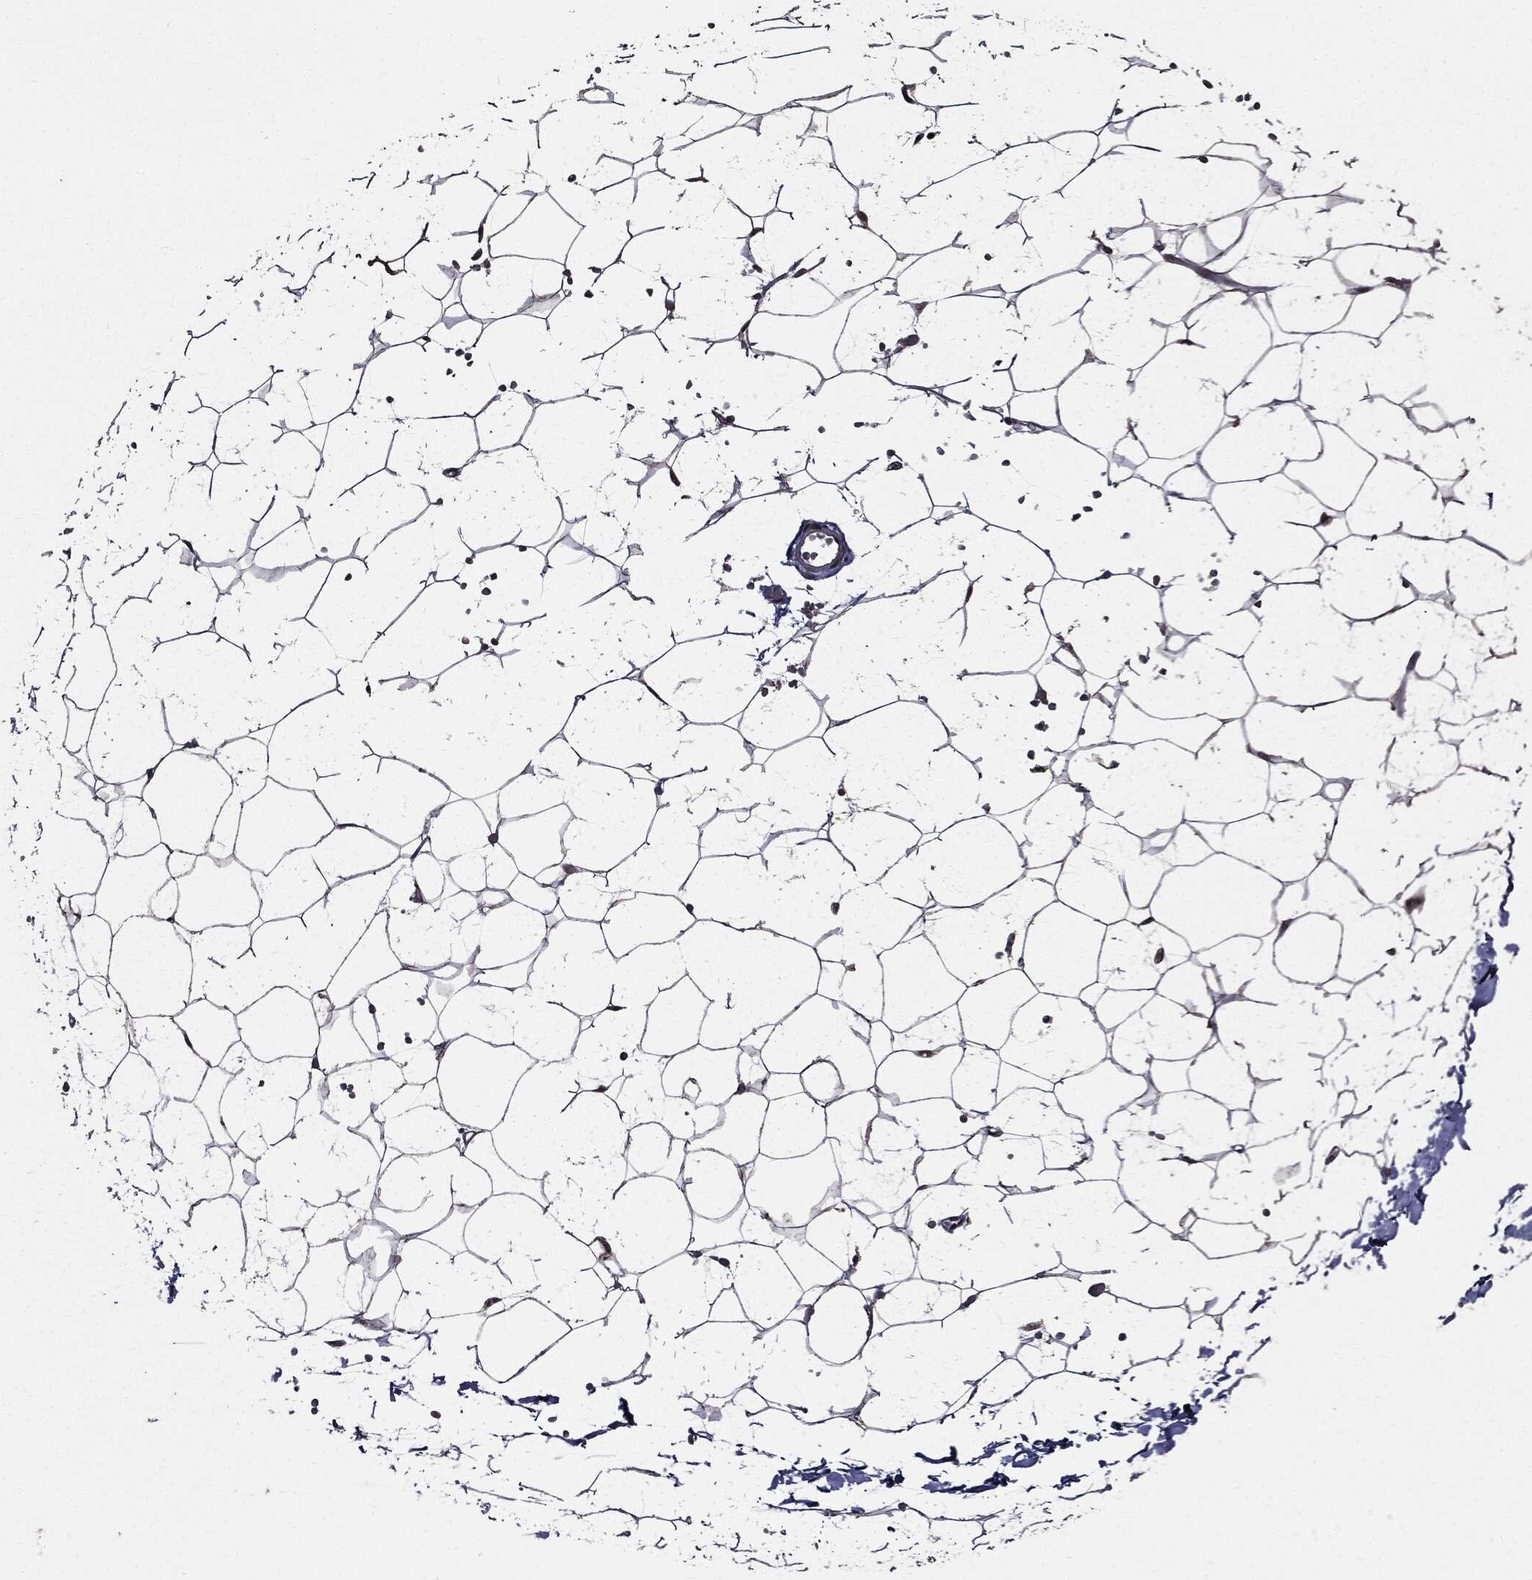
{"staining": {"intensity": "negative", "quantity": "none", "location": "none"}, "tissue": "adipose tissue", "cell_type": "Adipocytes", "image_type": "normal", "snomed": [{"axis": "morphology", "description": "Normal tissue, NOS"}, {"axis": "topography", "description": "Skin"}, {"axis": "topography", "description": "Peripheral nerve tissue"}], "caption": "This is an immunohistochemistry histopathology image of benign adipose tissue. There is no positivity in adipocytes.", "gene": "SUGT1", "patient": {"sex": "female", "age": 56}}